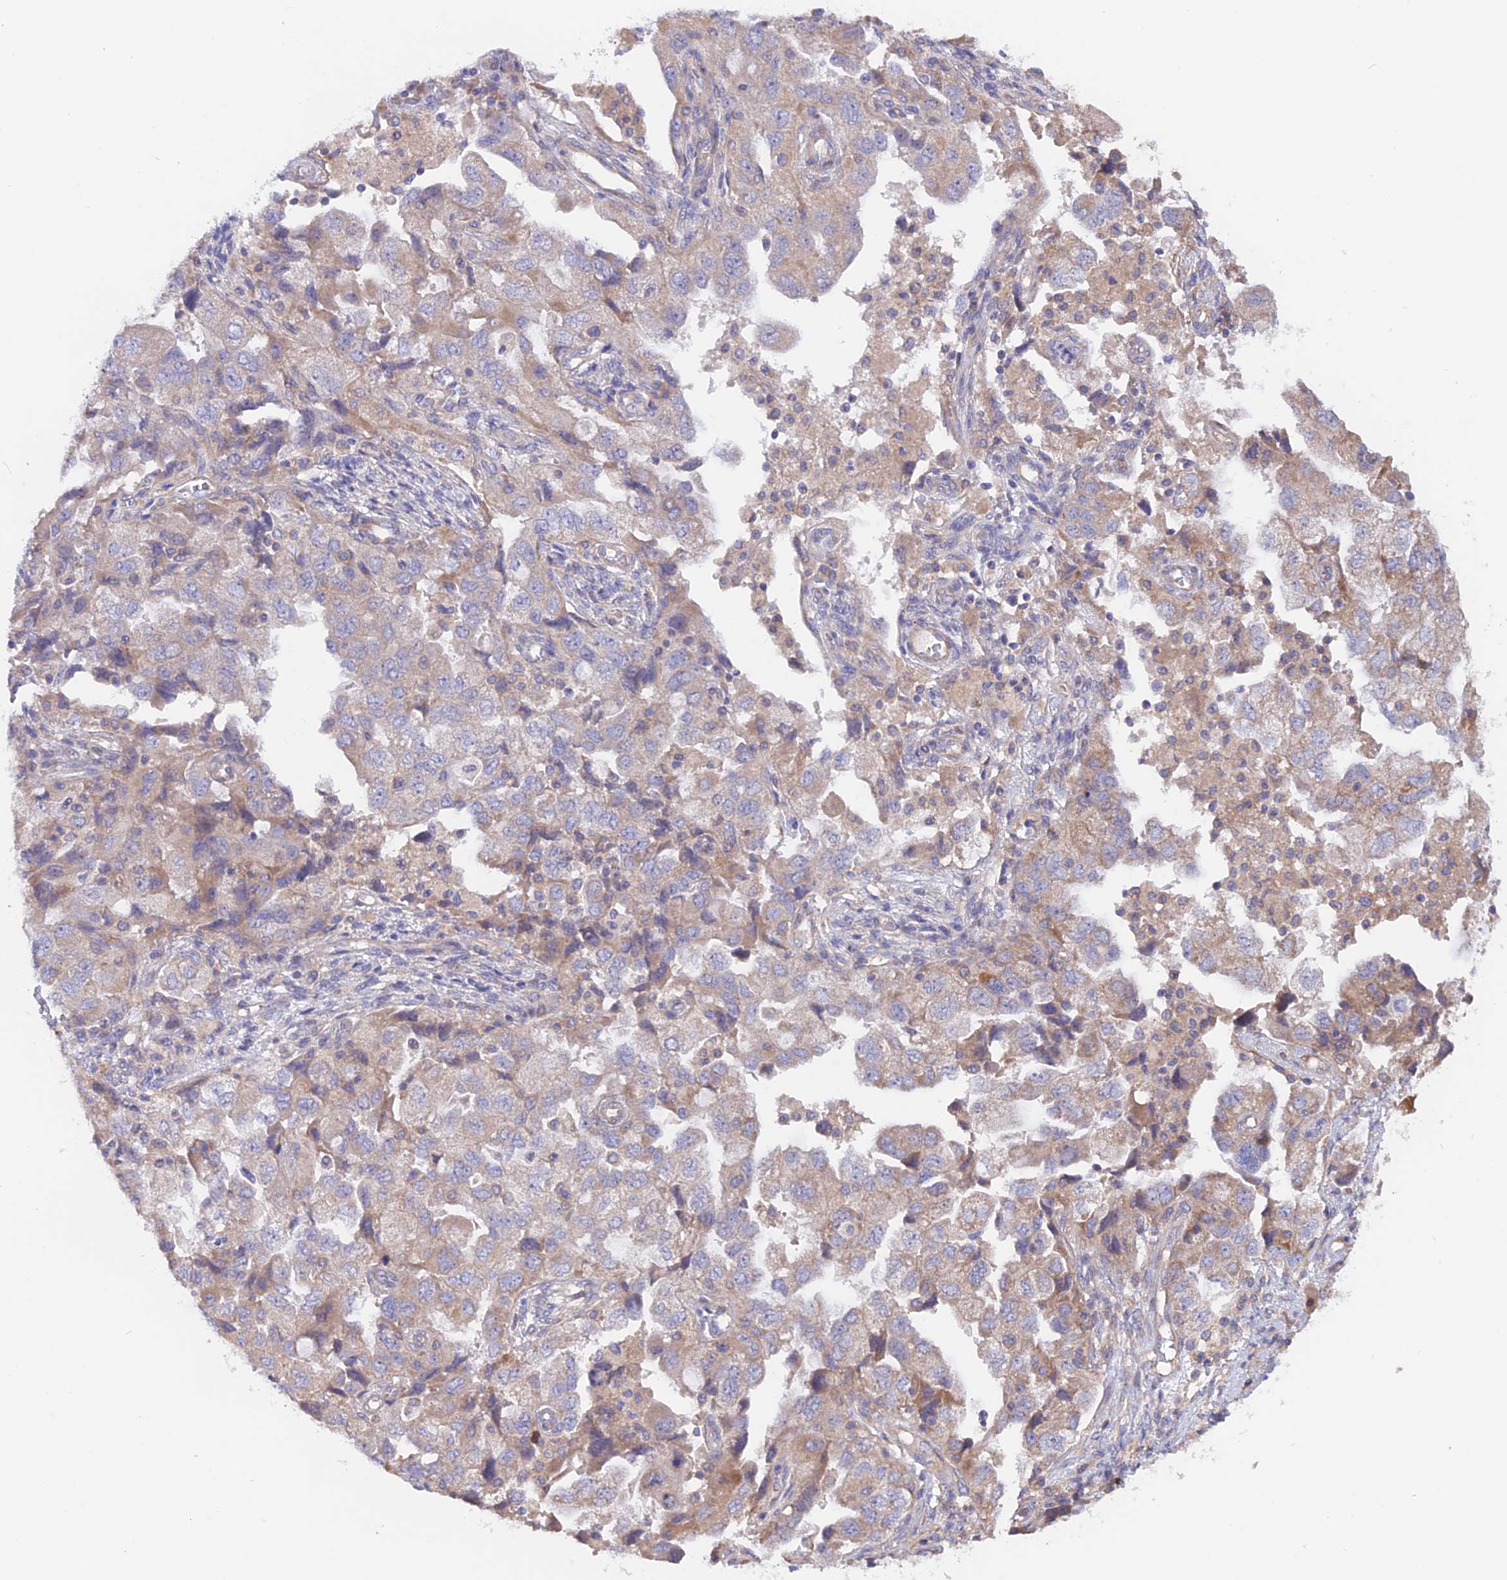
{"staining": {"intensity": "moderate", "quantity": "<25%", "location": "cytoplasmic/membranous"}, "tissue": "ovarian cancer", "cell_type": "Tumor cells", "image_type": "cancer", "snomed": [{"axis": "morphology", "description": "Carcinoma, NOS"}, {"axis": "morphology", "description": "Cystadenocarcinoma, serous, NOS"}, {"axis": "topography", "description": "Ovary"}], "caption": "Tumor cells reveal low levels of moderate cytoplasmic/membranous expression in approximately <25% of cells in human ovarian cancer (serous cystadenocarcinoma). (DAB (3,3'-diaminobenzidine) IHC with brightfield microscopy, high magnification).", "gene": "HYCC1", "patient": {"sex": "female", "age": 69}}